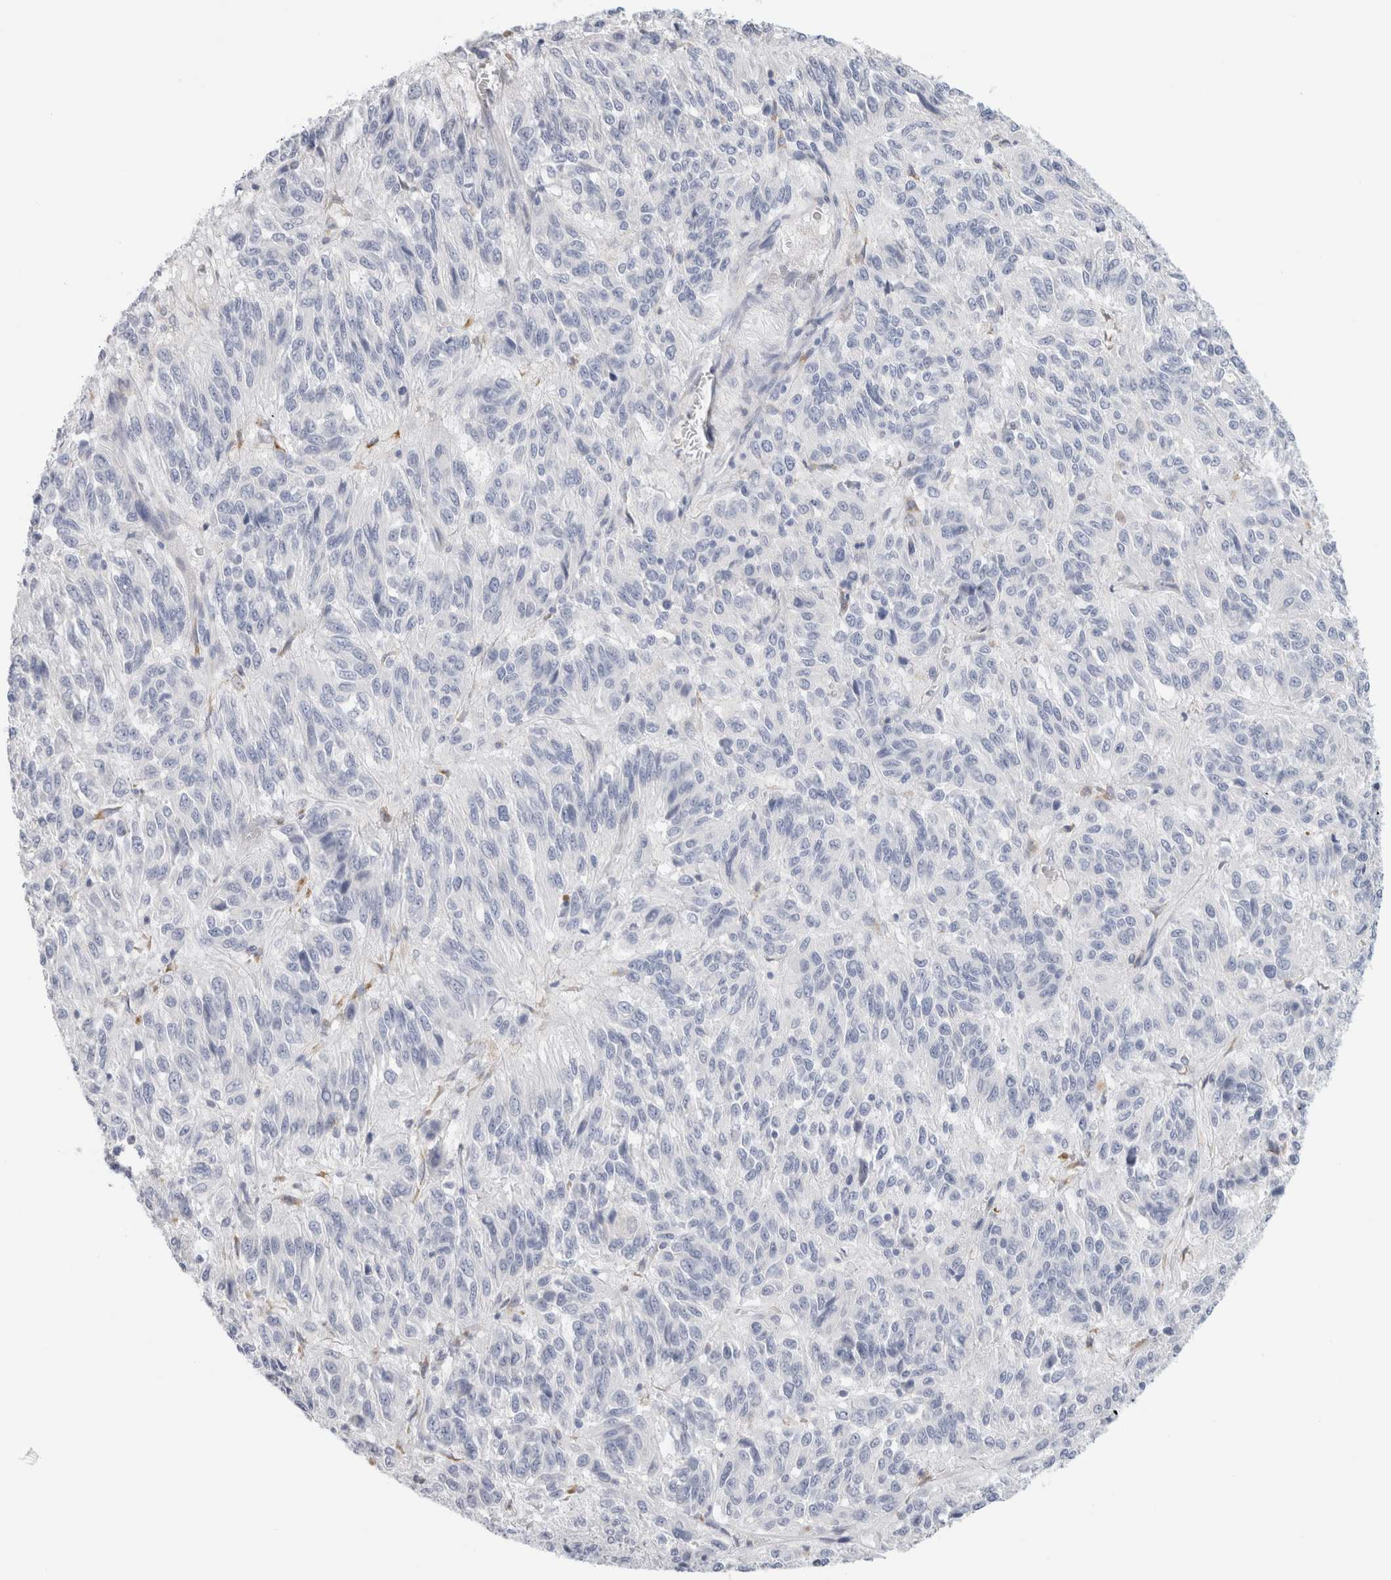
{"staining": {"intensity": "negative", "quantity": "none", "location": "none"}, "tissue": "melanoma", "cell_type": "Tumor cells", "image_type": "cancer", "snomed": [{"axis": "morphology", "description": "Malignant melanoma, Metastatic site"}, {"axis": "topography", "description": "Lung"}], "caption": "Human malignant melanoma (metastatic site) stained for a protein using immunohistochemistry (IHC) displays no expression in tumor cells.", "gene": "RTN4", "patient": {"sex": "male", "age": 64}}